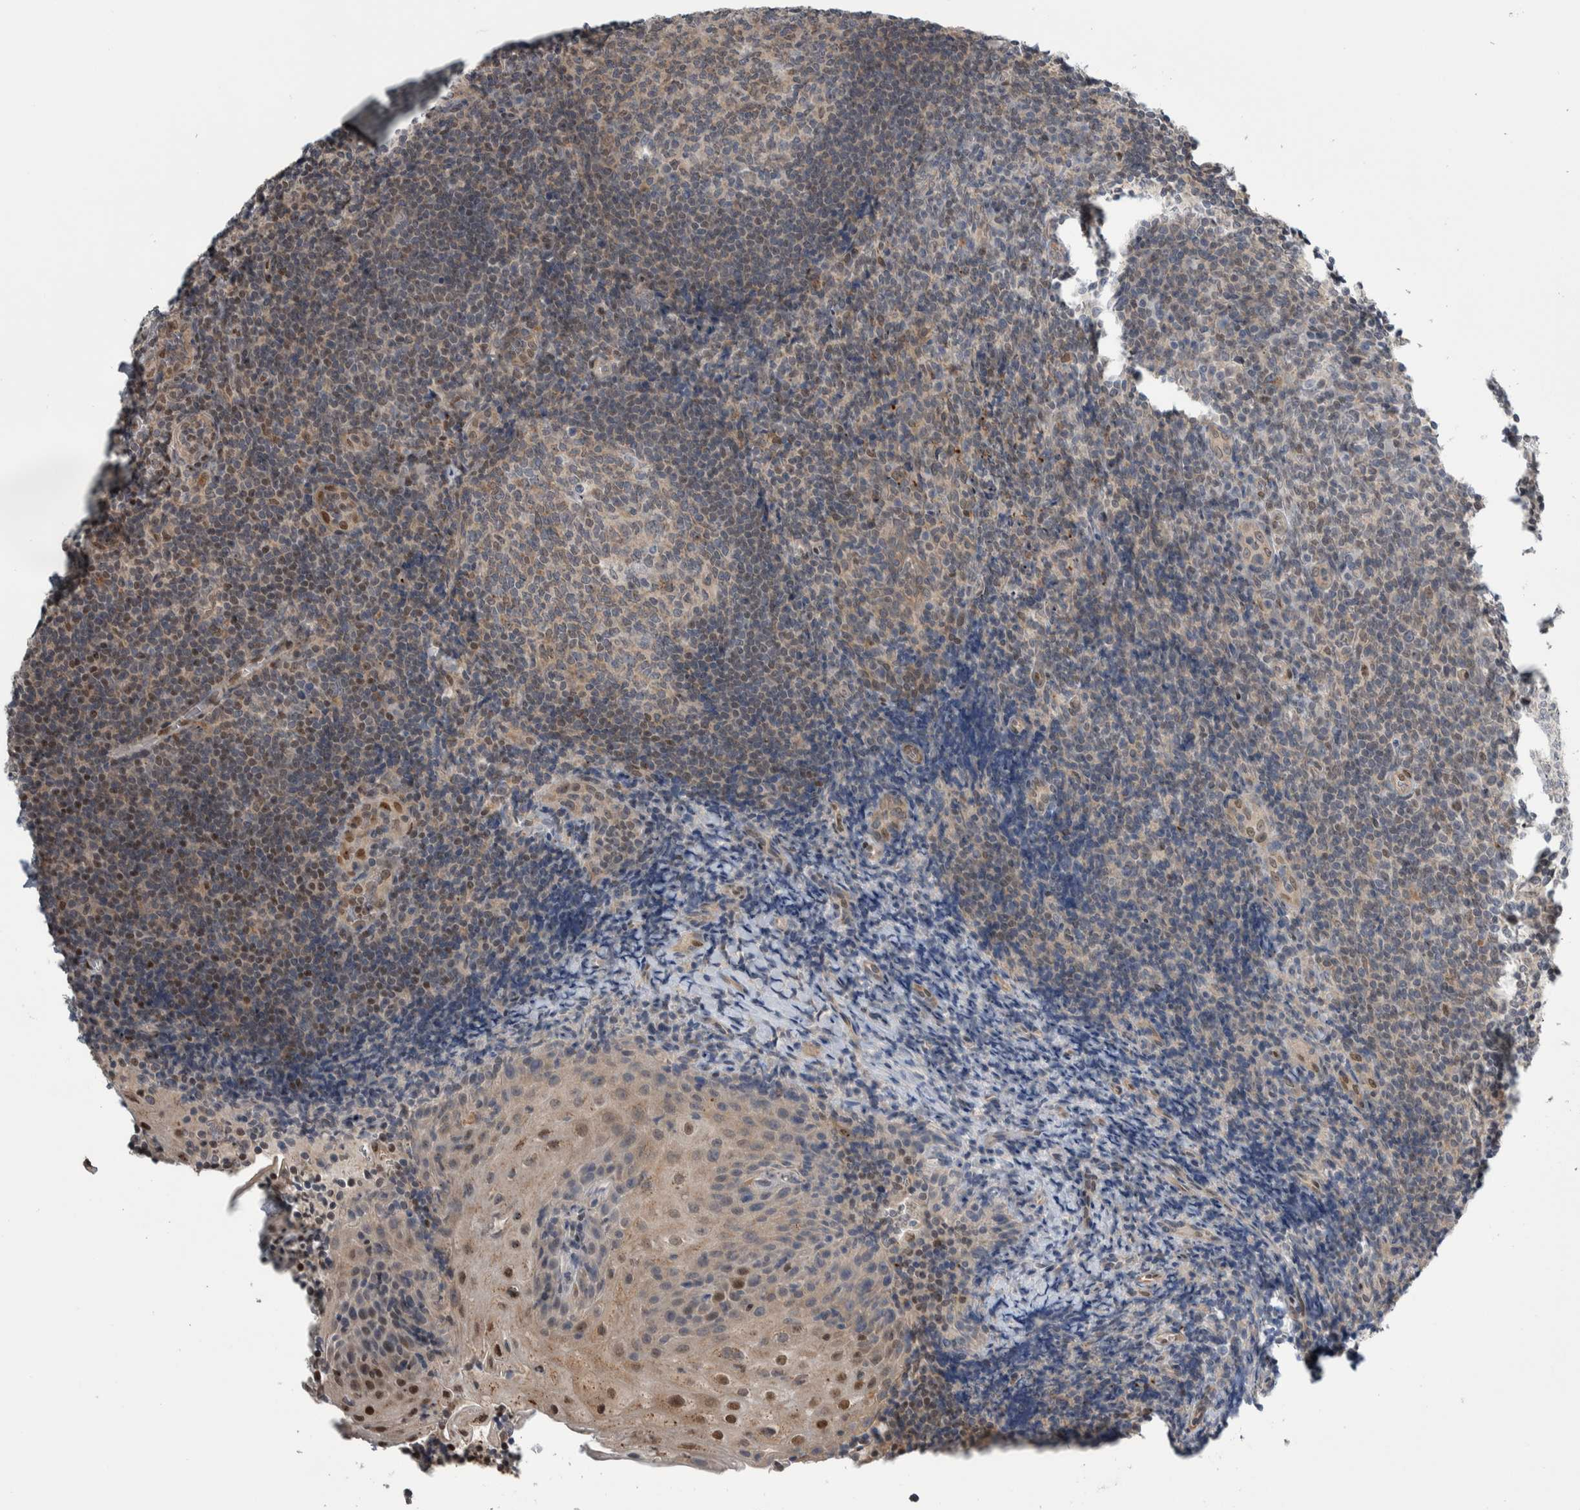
{"staining": {"intensity": "weak", "quantity": "25%-75%", "location": "cytoplasmic/membranous"}, "tissue": "tonsil", "cell_type": "Germinal center cells", "image_type": "normal", "snomed": [{"axis": "morphology", "description": "Normal tissue, NOS"}, {"axis": "topography", "description": "Tonsil"}], "caption": "A low amount of weak cytoplasmic/membranous staining is present in about 25%-75% of germinal center cells in benign tonsil. The protein is shown in brown color, while the nuclei are stained blue.", "gene": "TAX1BP1", "patient": {"sex": "male", "age": 37}}